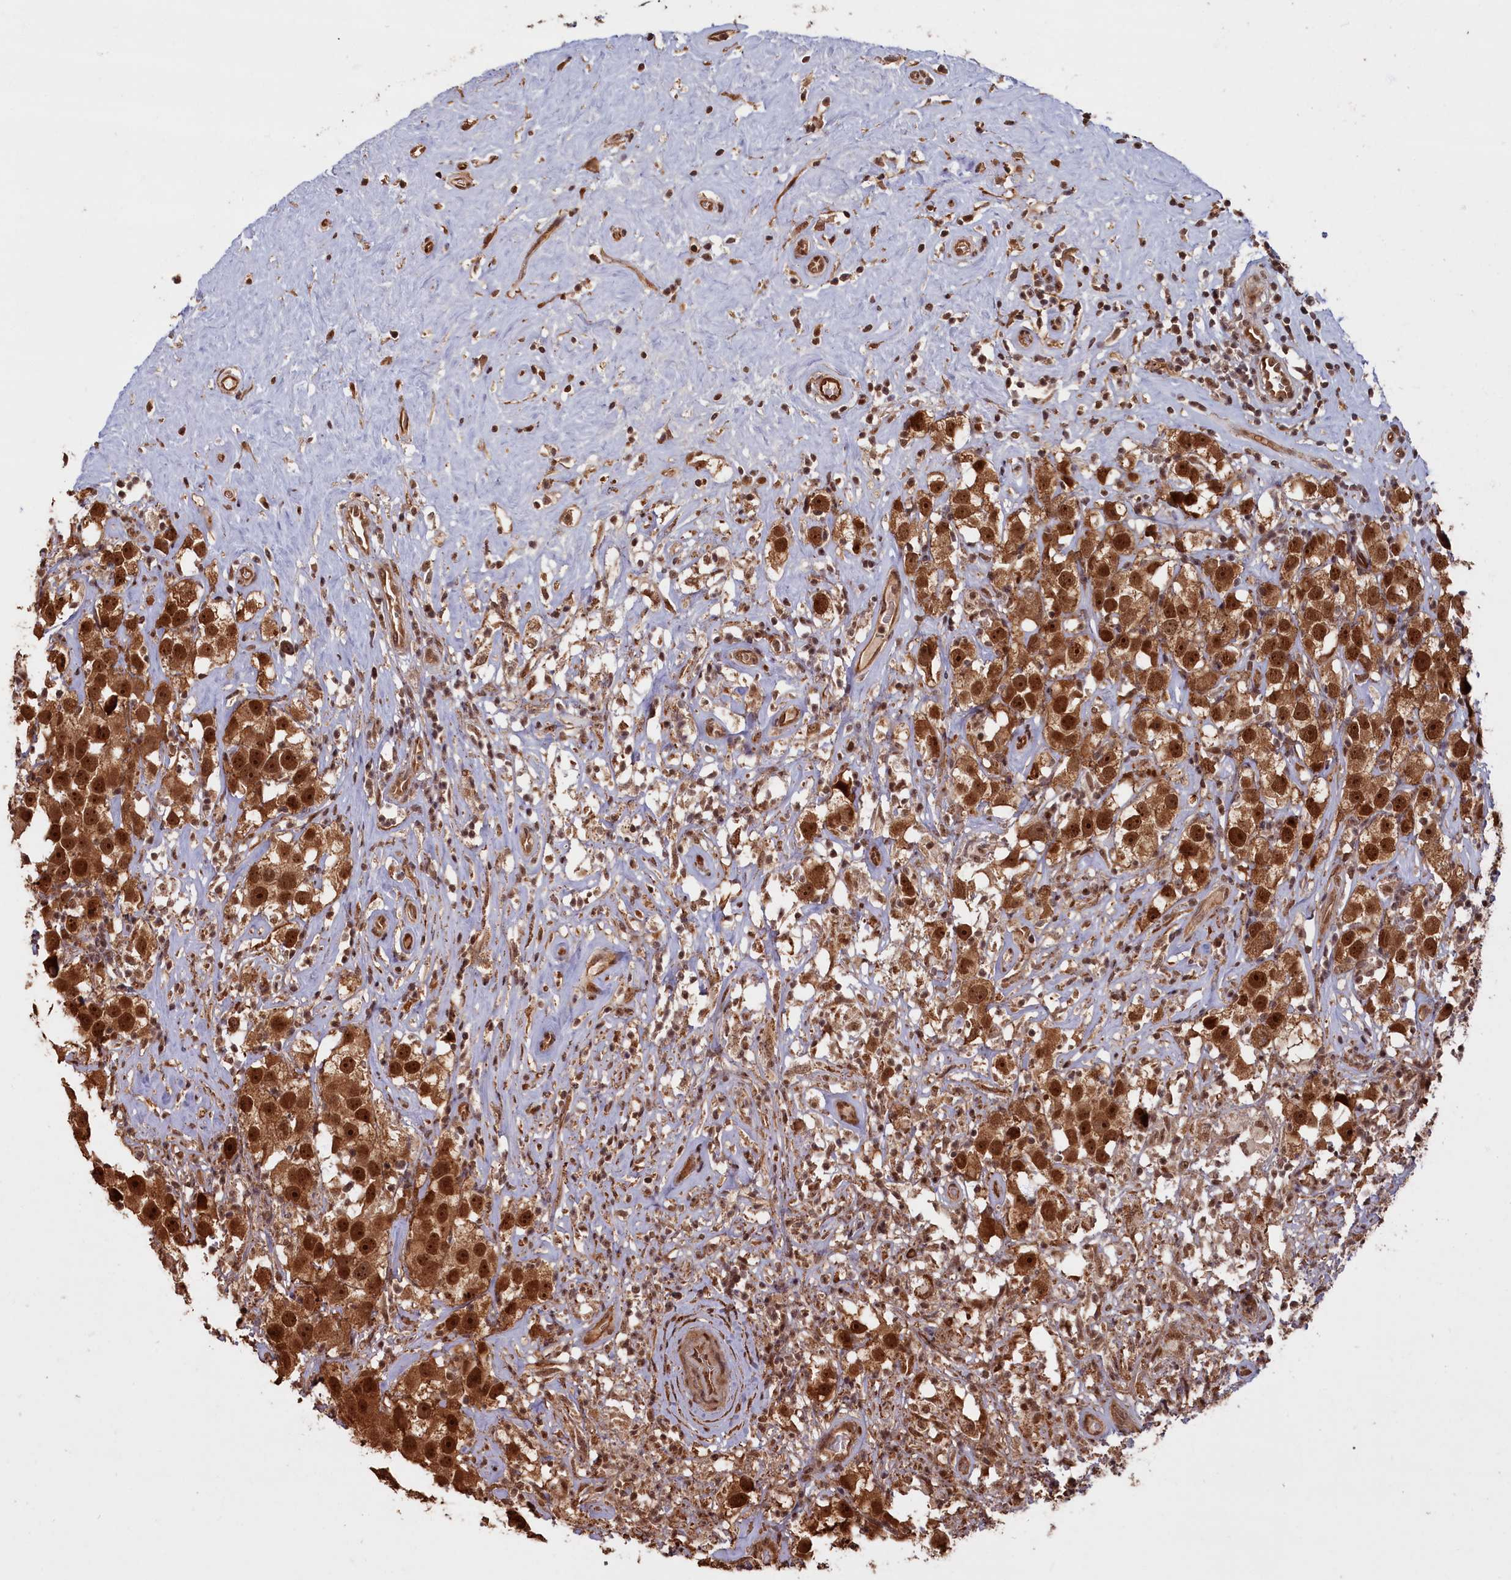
{"staining": {"intensity": "strong", "quantity": ">75%", "location": "cytoplasmic/membranous,nuclear"}, "tissue": "testis cancer", "cell_type": "Tumor cells", "image_type": "cancer", "snomed": [{"axis": "morphology", "description": "Seminoma, NOS"}, {"axis": "topography", "description": "Testis"}], "caption": "The micrograph demonstrates immunohistochemical staining of testis cancer. There is strong cytoplasmic/membranous and nuclear staining is present in about >75% of tumor cells.", "gene": "HIF3A", "patient": {"sex": "male", "age": 49}}